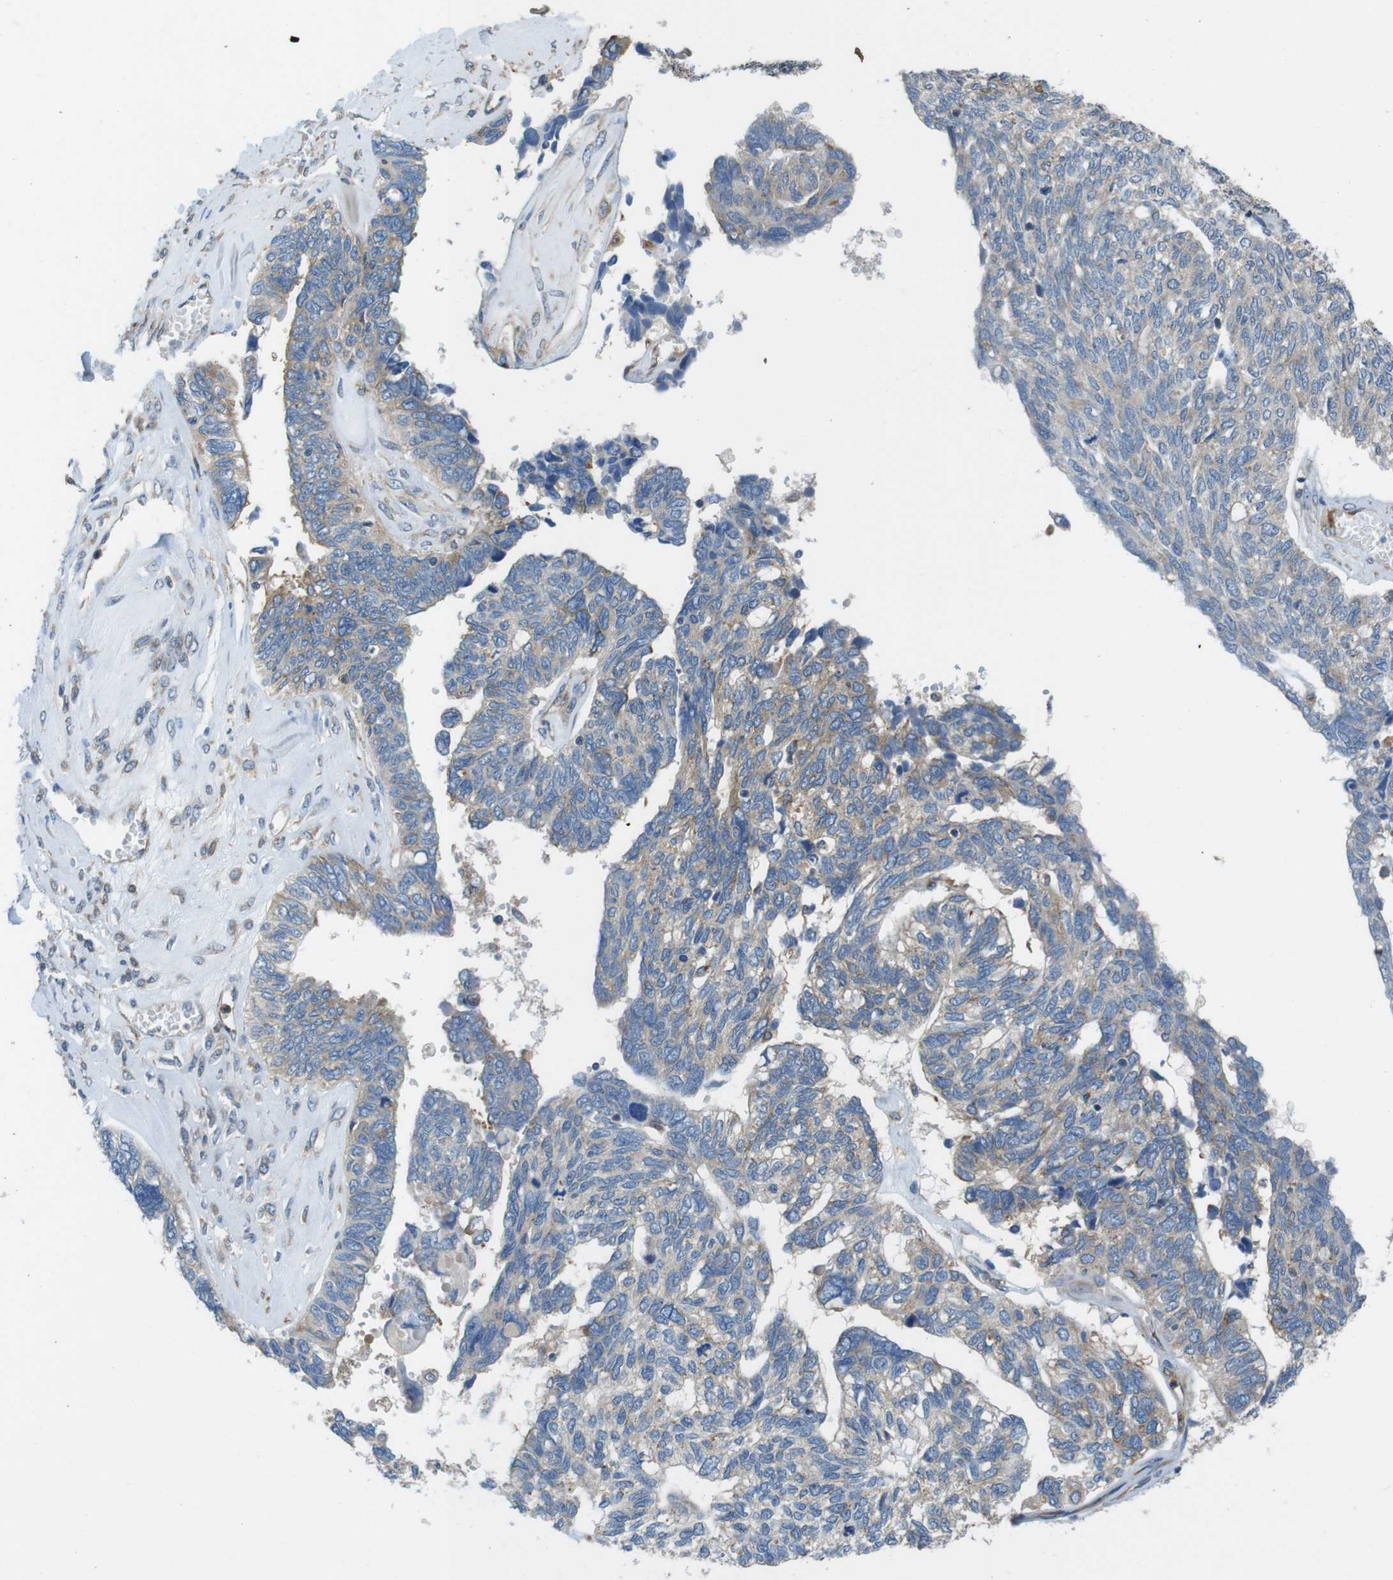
{"staining": {"intensity": "weak", "quantity": ">75%", "location": "cytoplasmic/membranous"}, "tissue": "ovarian cancer", "cell_type": "Tumor cells", "image_type": "cancer", "snomed": [{"axis": "morphology", "description": "Cystadenocarcinoma, serous, NOS"}, {"axis": "topography", "description": "Ovary"}], "caption": "This photomicrograph displays immunohistochemistry staining of human ovarian serous cystadenocarcinoma, with low weak cytoplasmic/membranous staining in approximately >75% of tumor cells.", "gene": "DCTN1", "patient": {"sex": "female", "age": 79}}